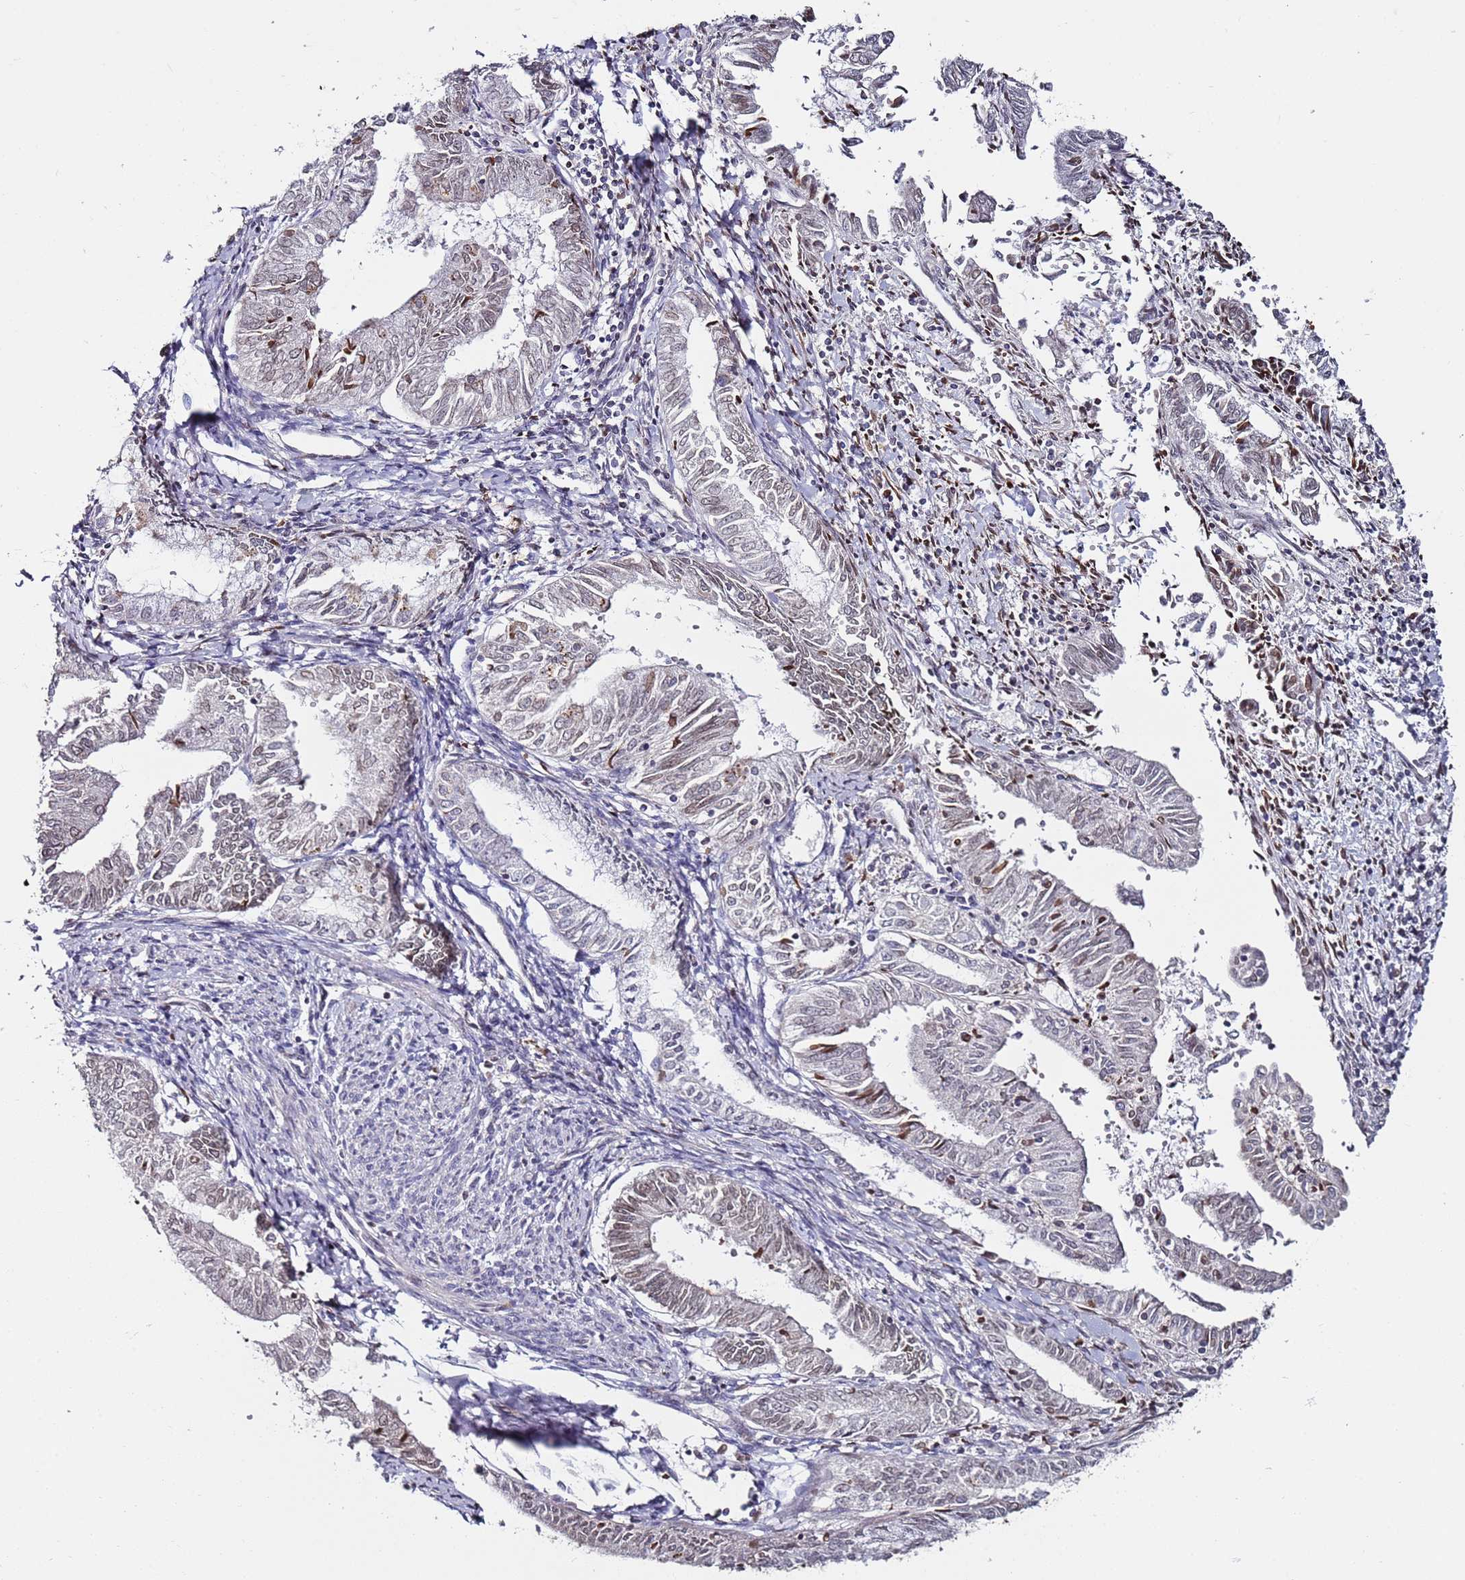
{"staining": {"intensity": "moderate", "quantity": "<25%", "location": "nuclear"}, "tissue": "endometrial cancer", "cell_type": "Tumor cells", "image_type": "cancer", "snomed": [{"axis": "morphology", "description": "Adenocarcinoma, NOS"}, {"axis": "topography", "description": "Endometrium"}], "caption": "Moderate nuclear expression for a protein is appreciated in about <25% of tumor cells of endometrial cancer (adenocarcinoma) using immunohistochemistry.", "gene": "DUSP28", "patient": {"sex": "female", "age": 66}}